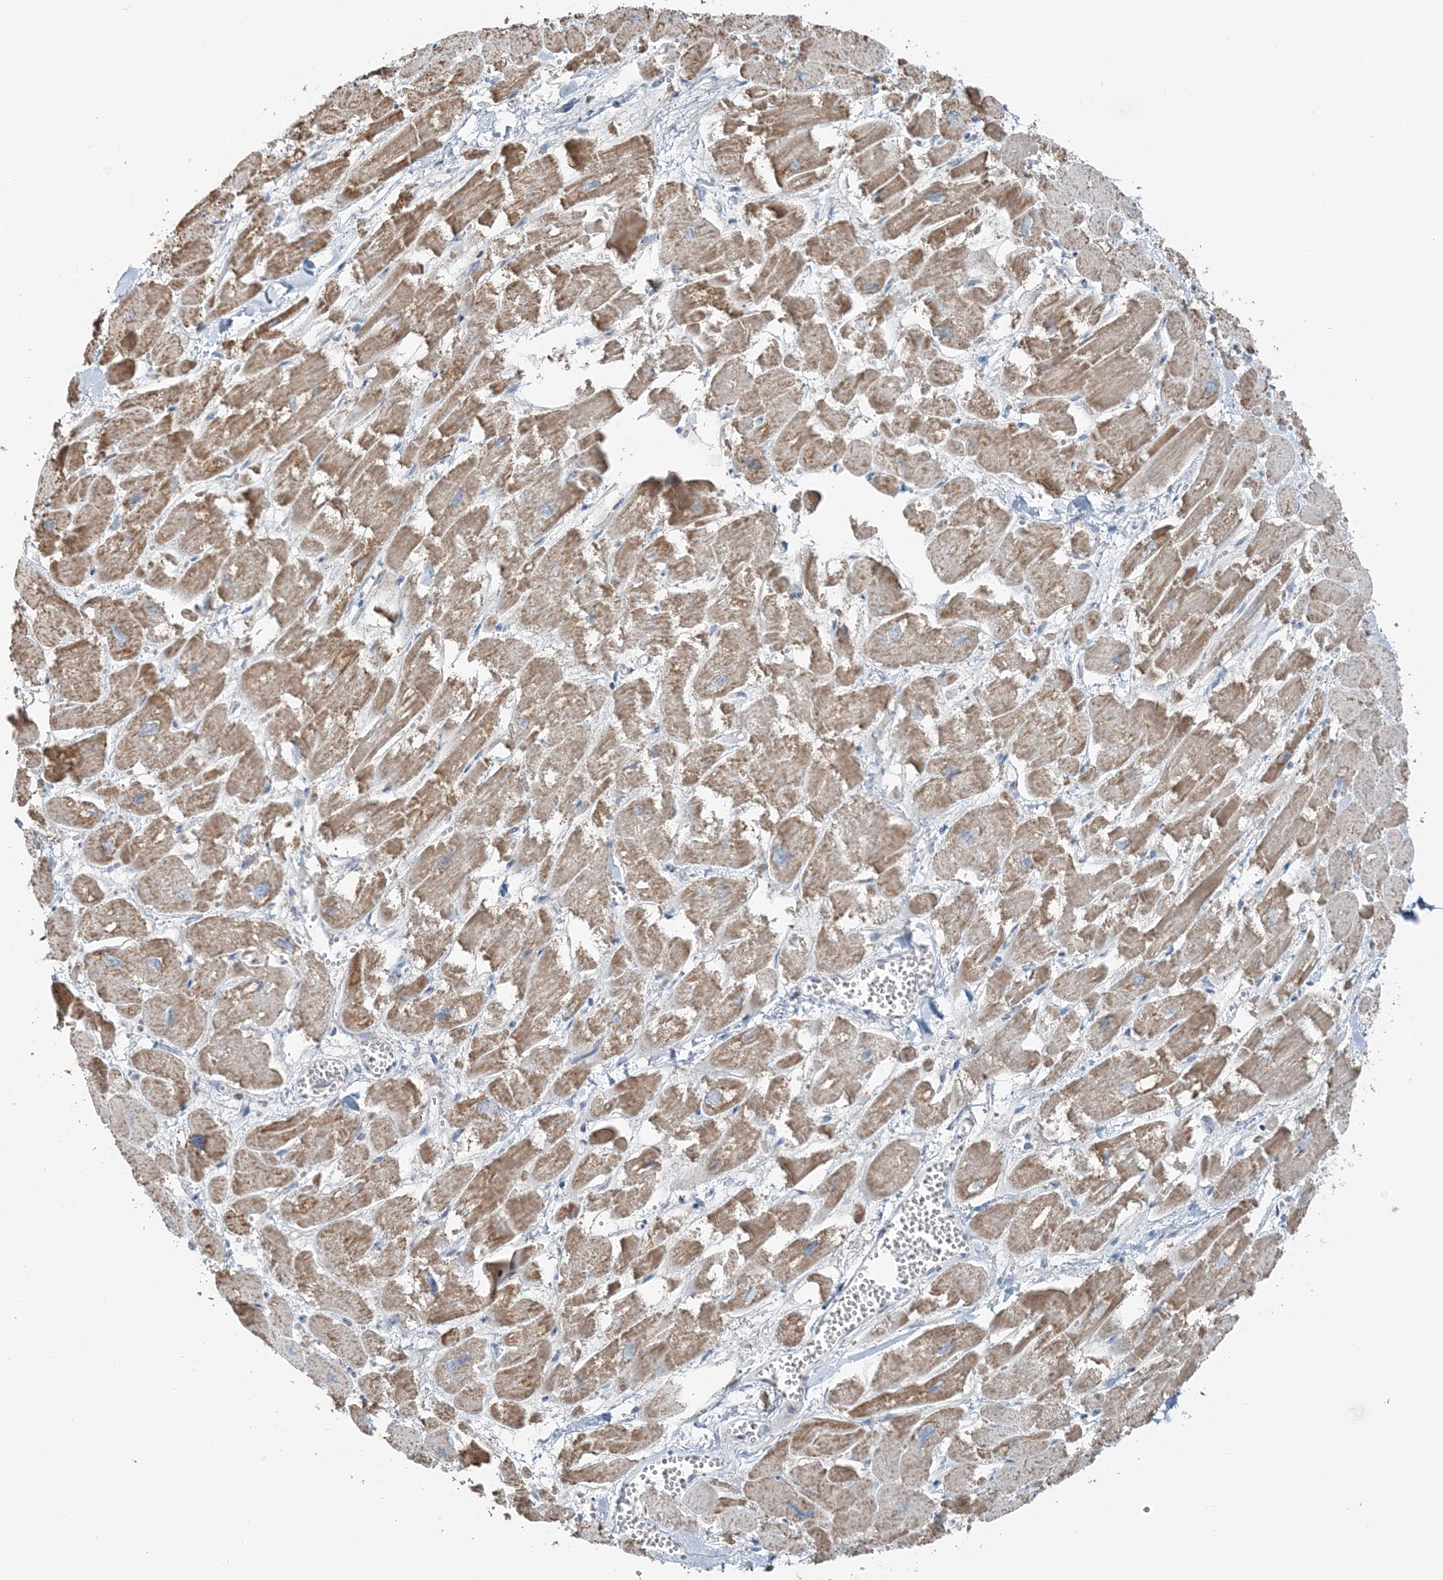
{"staining": {"intensity": "moderate", "quantity": ">75%", "location": "cytoplasmic/membranous"}, "tissue": "heart muscle", "cell_type": "Cardiomyocytes", "image_type": "normal", "snomed": [{"axis": "morphology", "description": "Normal tissue, NOS"}, {"axis": "topography", "description": "Heart"}], "caption": "This micrograph displays normal heart muscle stained with IHC to label a protein in brown. The cytoplasmic/membranous of cardiomyocytes show moderate positivity for the protein. Nuclei are counter-stained blue.", "gene": "SLC22A16", "patient": {"sex": "male", "age": 54}}